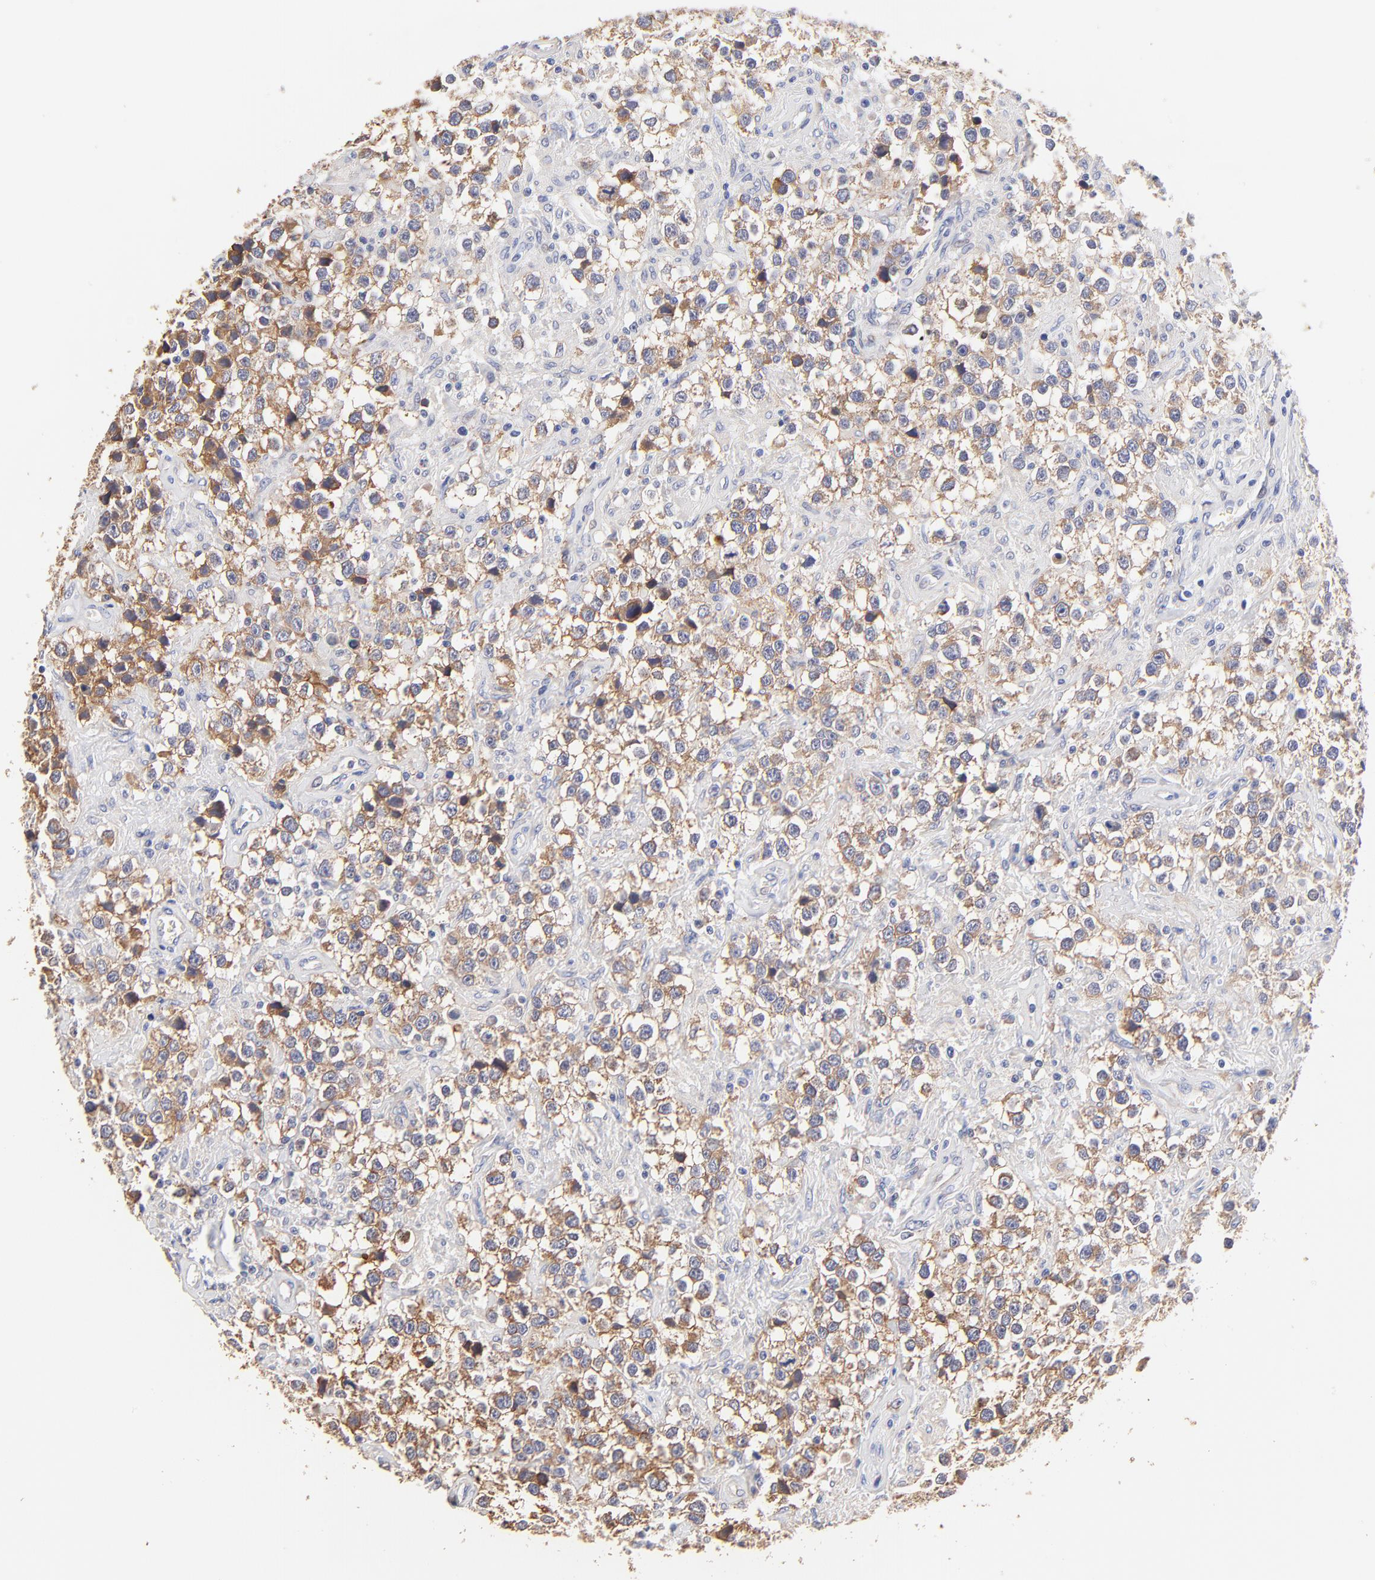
{"staining": {"intensity": "moderate", "quantity": ">75%", "location": "cytoplasmic/membranous"}, "tissue": "testis cancer", "cell_type": "Tumor cells", "image_type": "cancer", "snomed": [{"axis": "morphology", "description": "Seminoma, NOS"}, {"axis": "topography", "description": "Testis"}], "caption": "Protein expression analysis of human testis cancer reveals moderate cytoplasmic/membranous staining in about >75% of tumor cells.", "gene": "PTK7", "patient": {"sex": "male", "age": 43}}